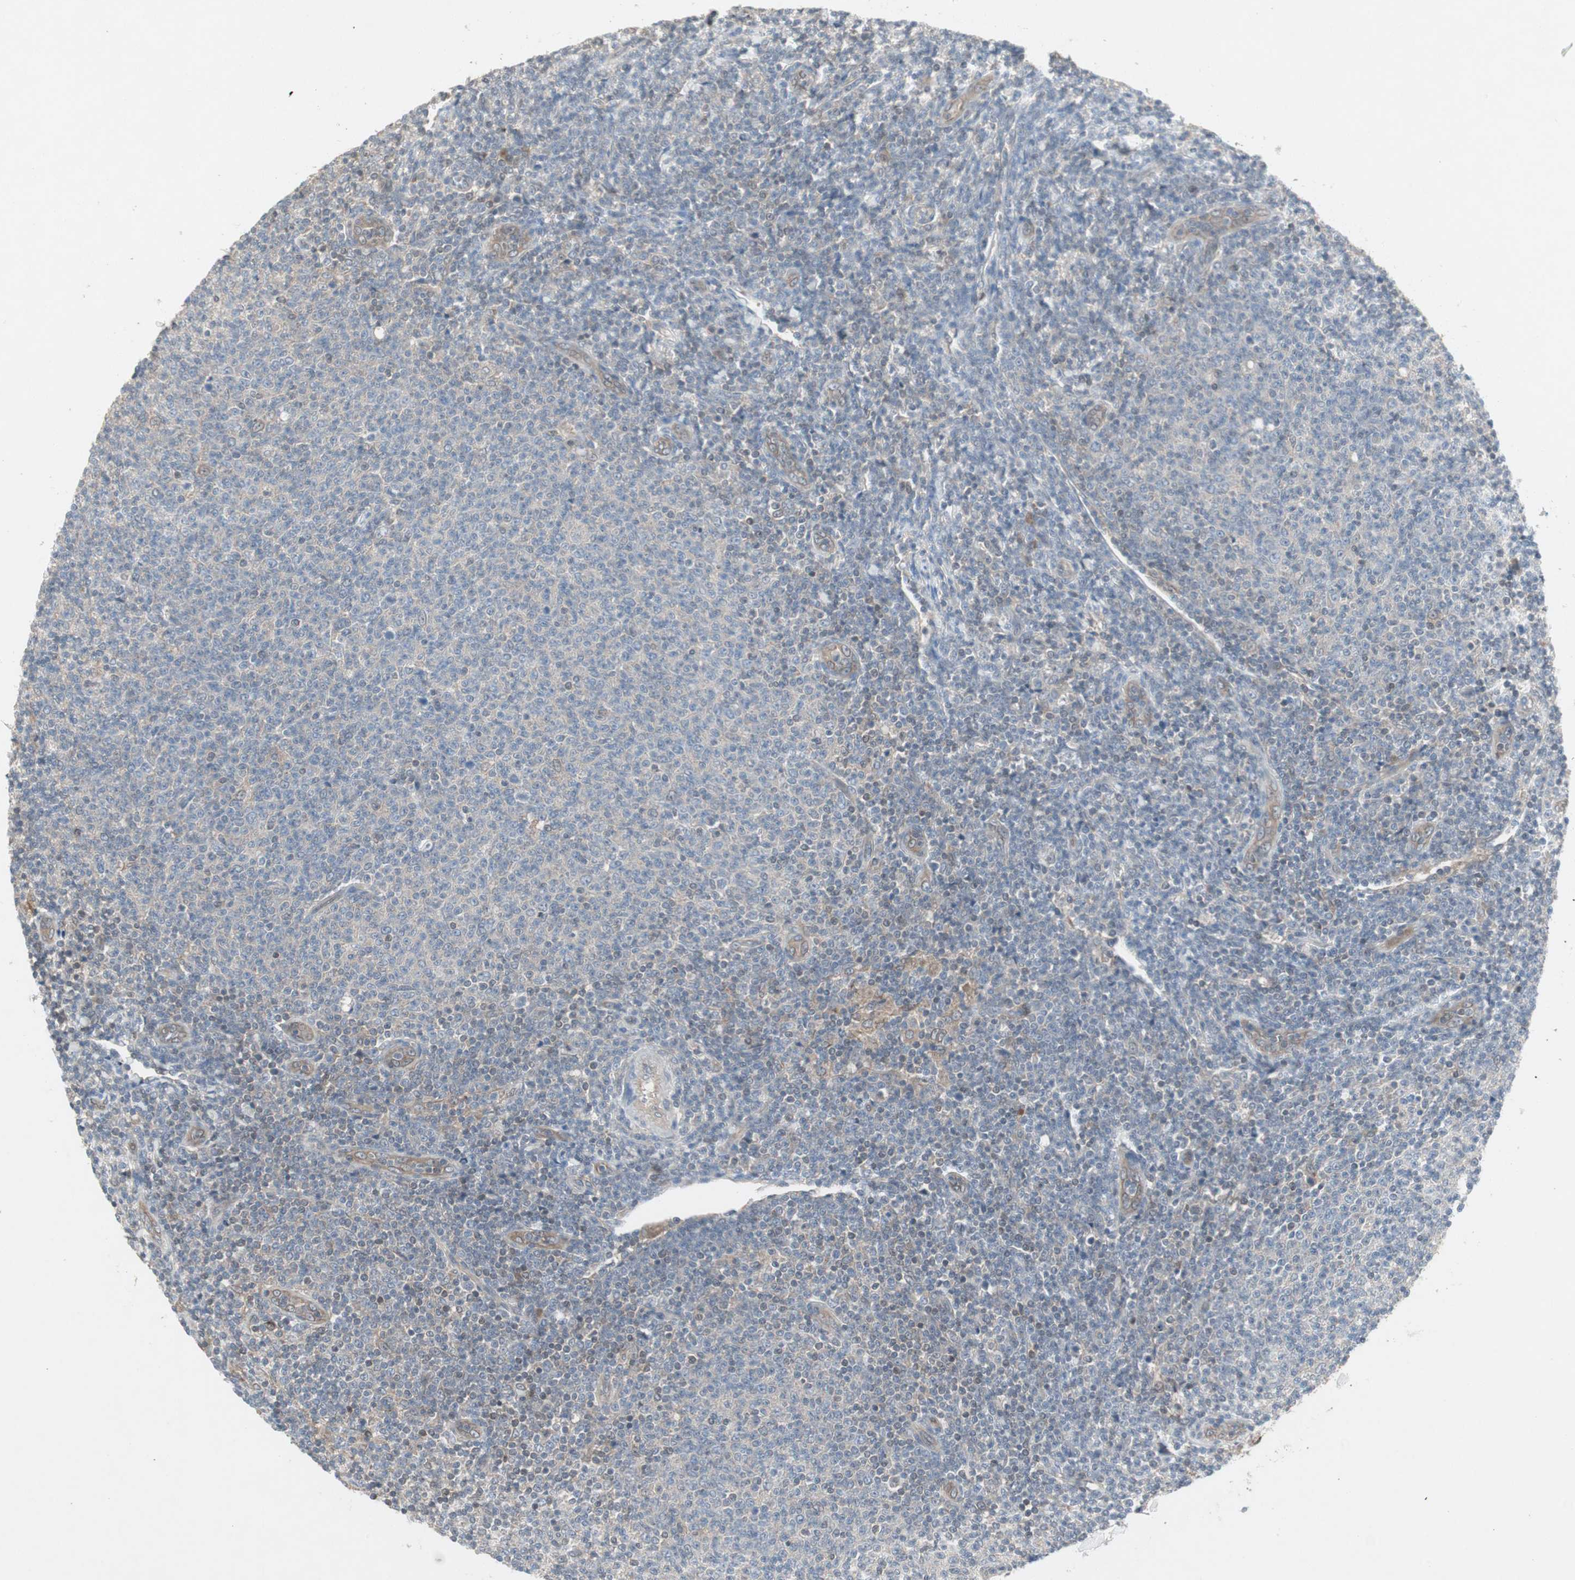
{"staining": {"intensity": "negative", "quantity": "none", "location": "none"}, "tissue": "lymphoma", "cell_type": "Tumor cells", "image_type": "cancer", "snomed": [{"axis": "morphology", "description": "Malignant lymphoma, non-Hodgkin's type, Low grade"}, {"axis": "topography", "description": "Lymph node"}], "caption": "The immunohistochemistry histopathology image has no significant positivity in tumor cells of lymphoma tissue.", "gene": "JMJD7-PLA2G4B", "patient": {"sex": "male", "age": 66}}